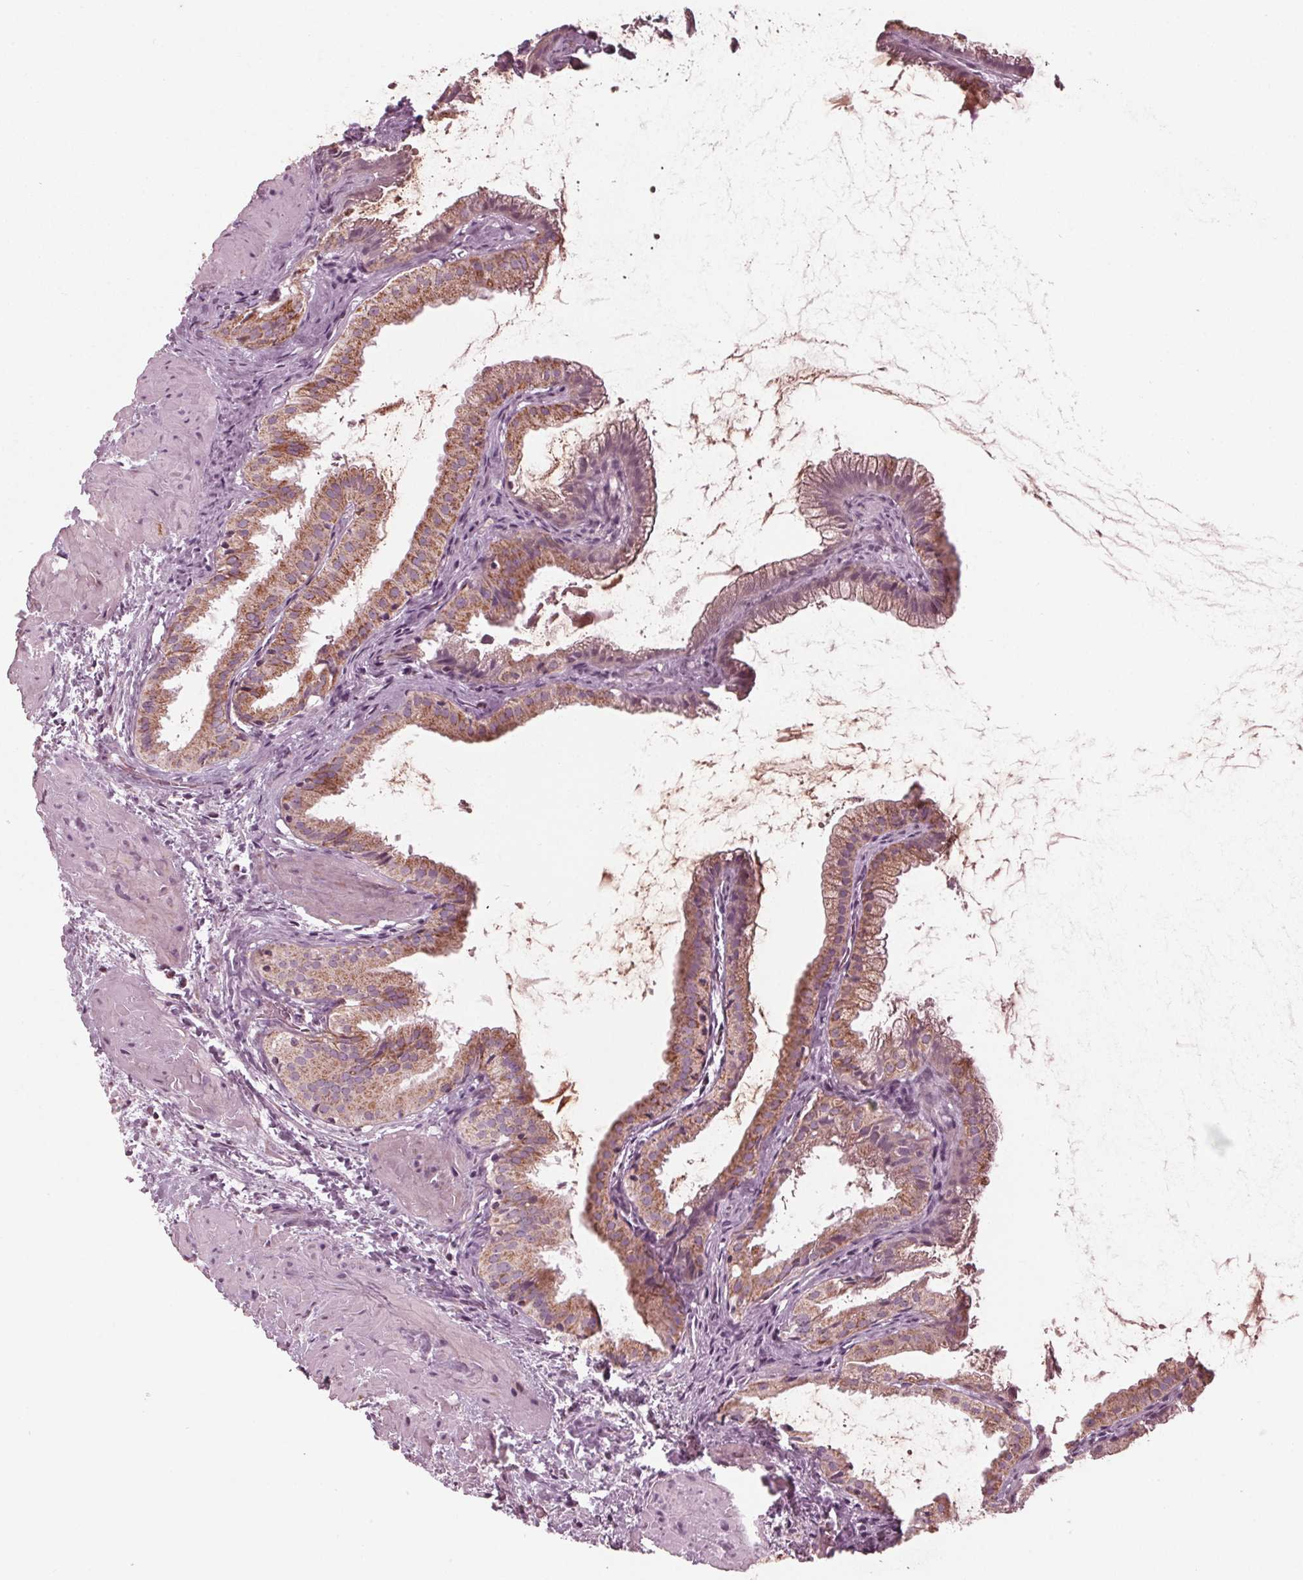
{"staining": {"intensity": "moderate", "quantity": ">75%", "location": "cytoplasmic/membranous"}, "tissue": "gallbladder", "cell_type": "Glandular cells", "image_type": "normal", "snomed": [{"axis": "morphology", "description": "Normal tissue, NOS"}, {"axis": "topography", "description": "Gallbladder"}], "caption": "The photomicrograph demonstrates a brown stain indicating the presence of a protein in the cytoplasmic/membranous of glandular cells in gallbladder. (IHC, brightfield microscopy, high magnification).", "gene": "CLN6", "patient": {"sex": "male", "age": 70}}